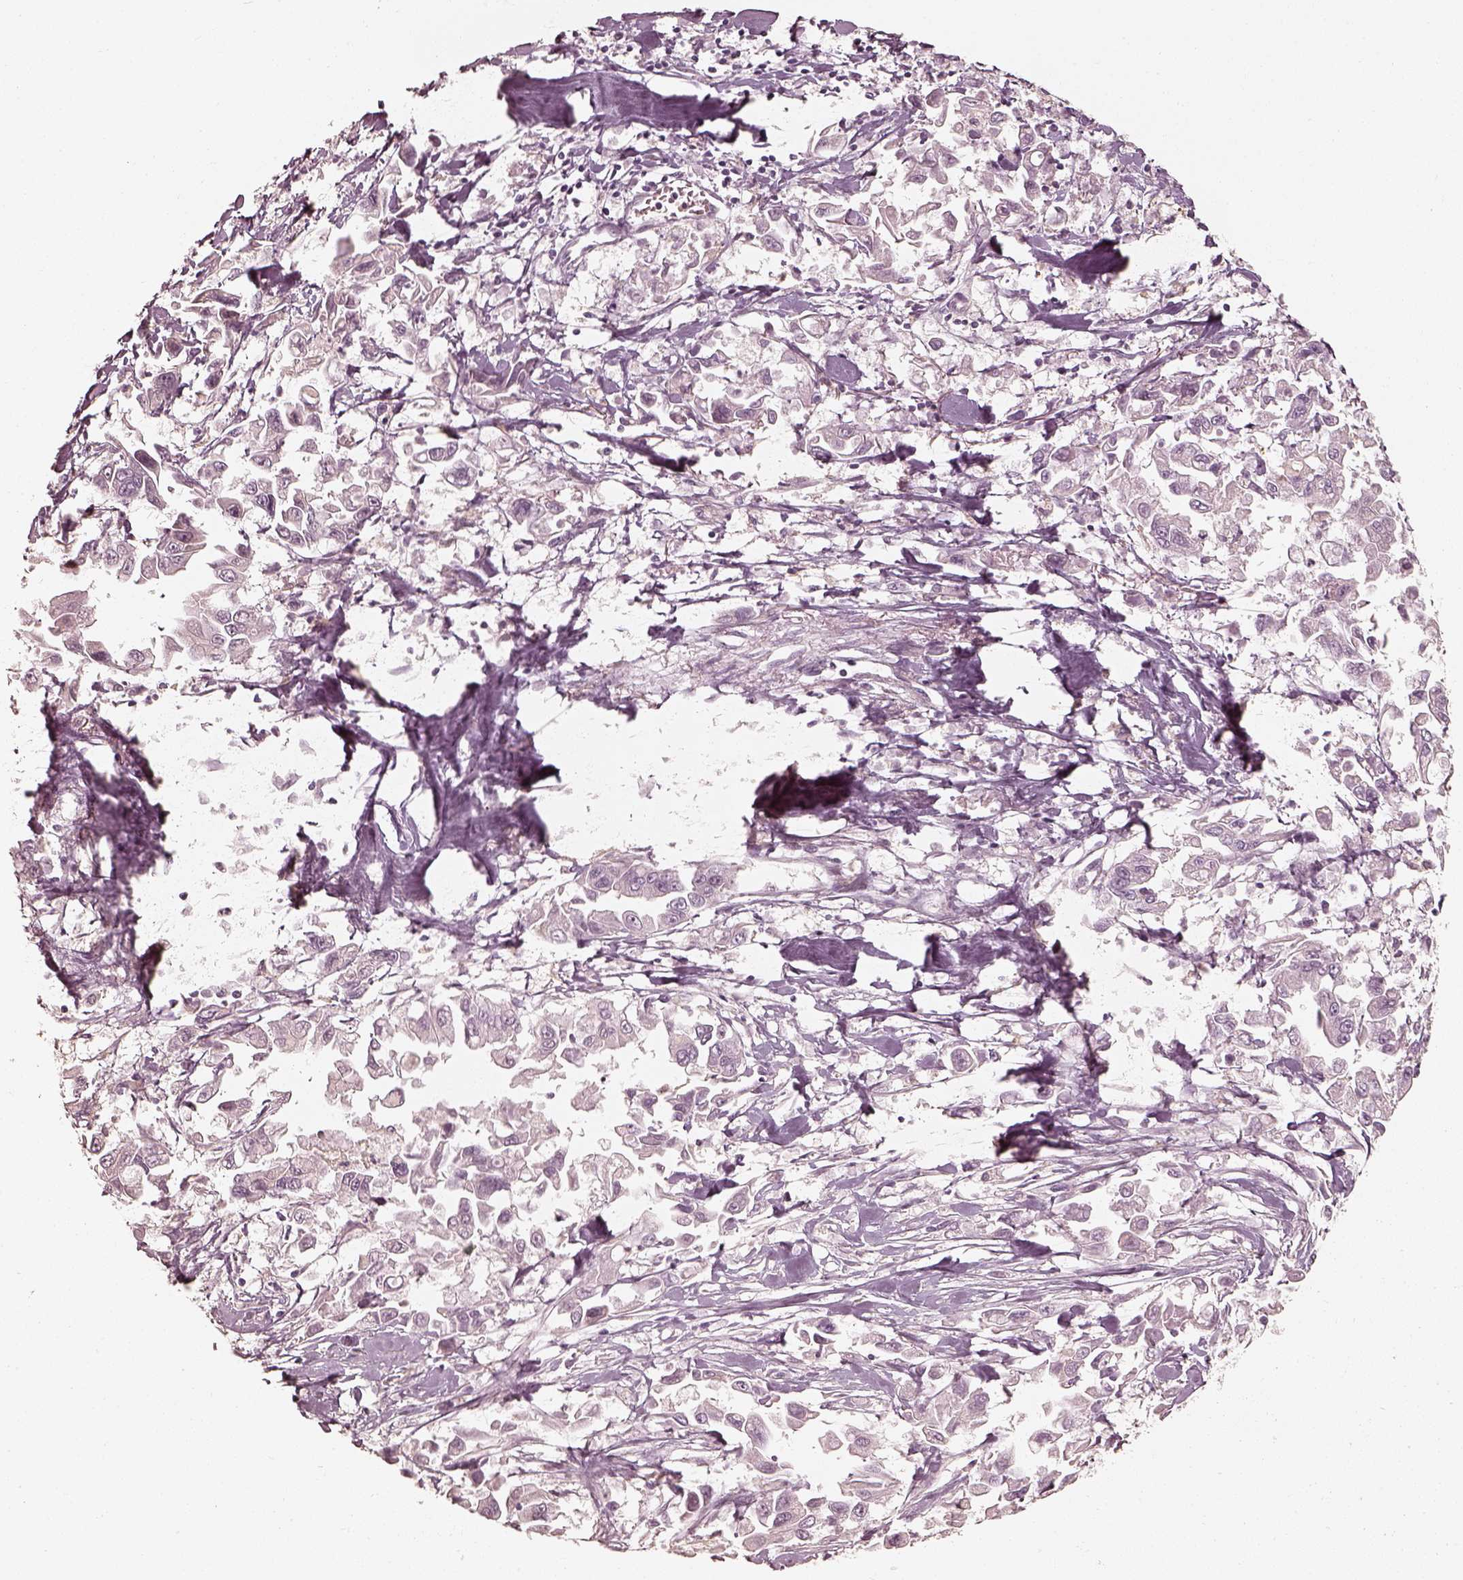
{"staining": {"intensity": "negative", "quantity": "none", "location": "none"}, "tissue": "pancreatic cancer", "cell_type": "Tumor cells", "image_type": "cancer", "snomed": [{"axis": "morphology", "description": "Adenocarcinoma, NOS"}, {"axis": "topography", "description": "Pancreas"}], "caption": "IHC of human adenocarcinoma (pancreatic) shows no staining in tumor cells. (DAB IHC with hematoxylin counter stain).", "gene": "FMNL2", "patient": {"sex": "female", "age": 83}}